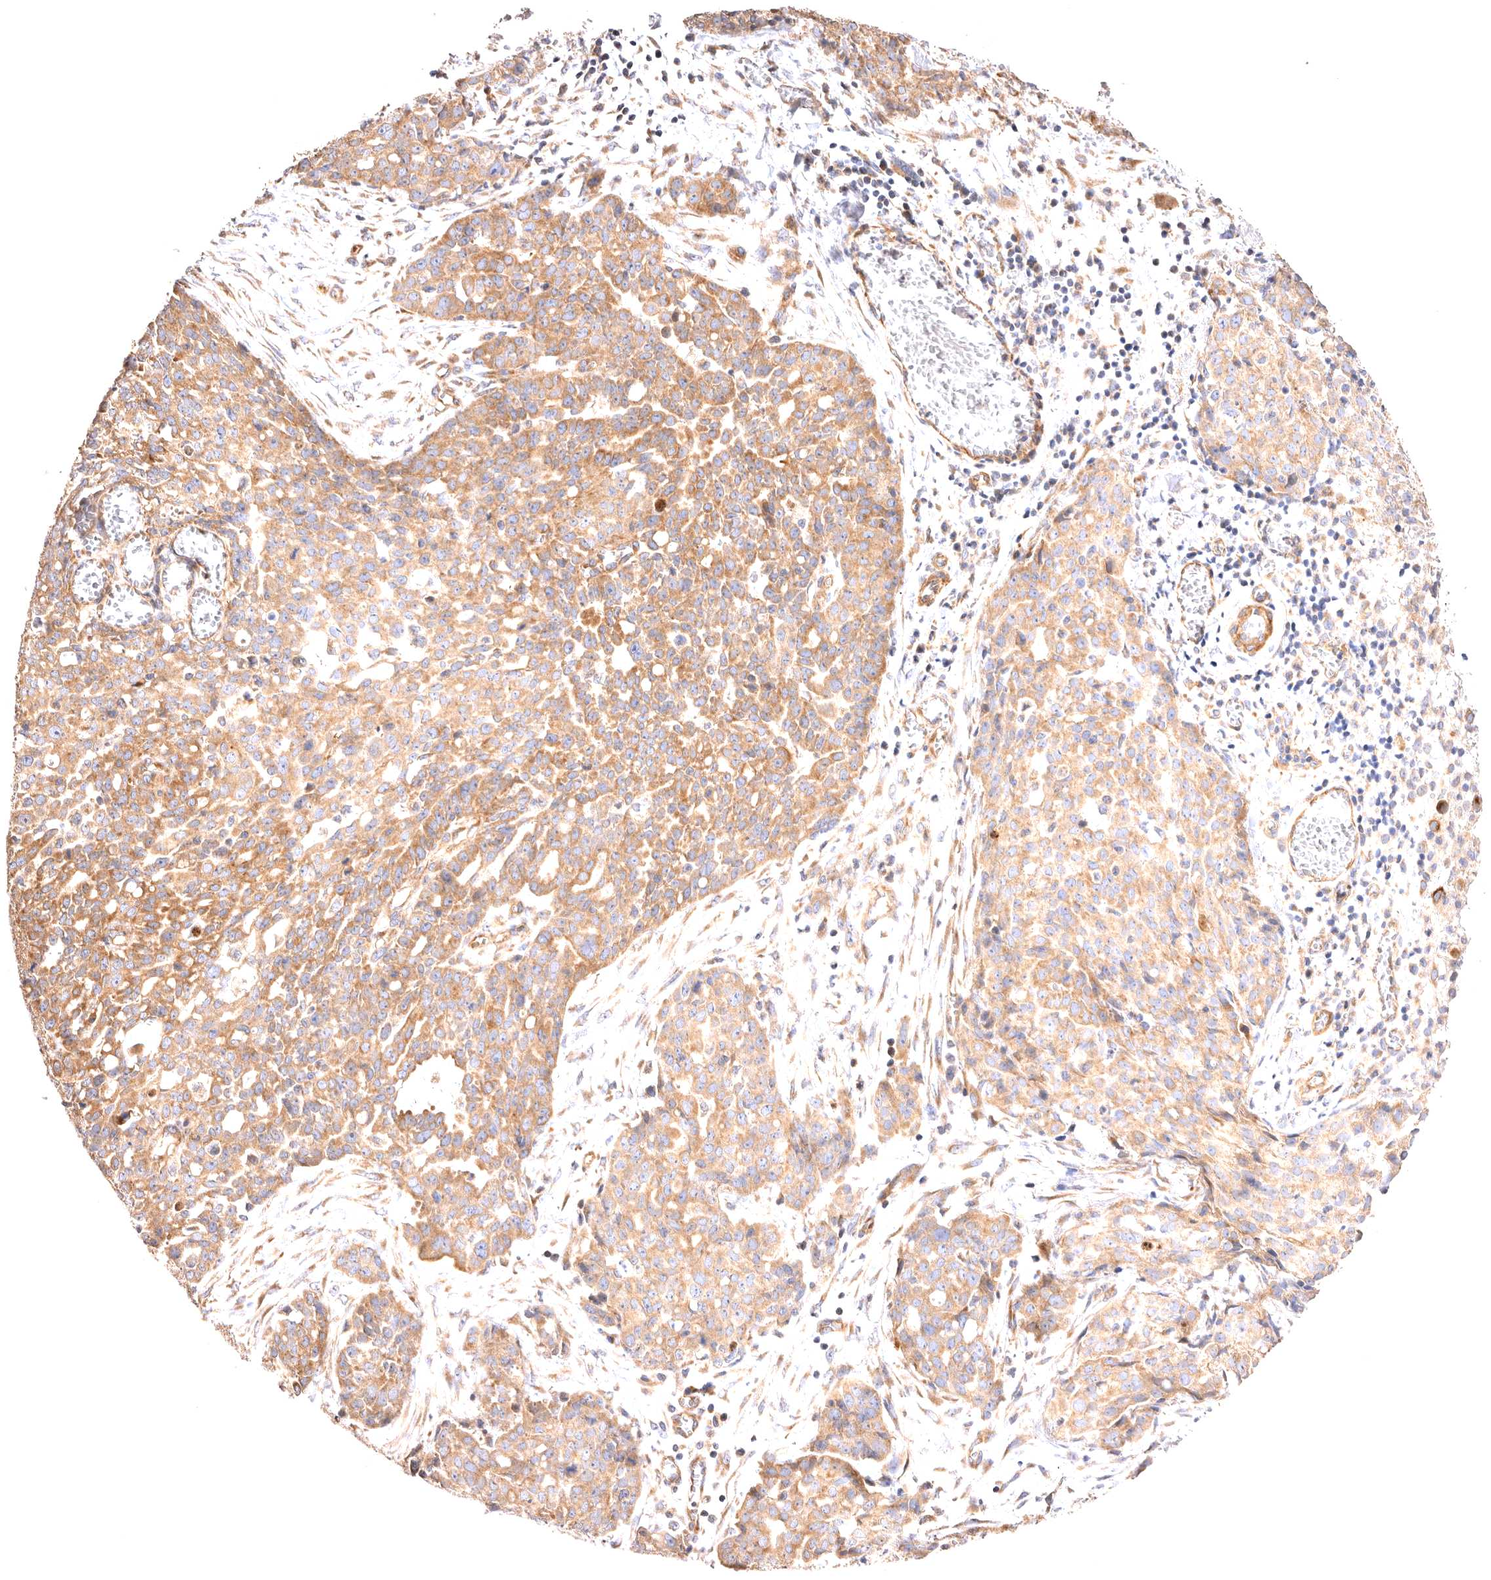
{"staining": {"intensity": "moderate", "quantity": ">75%", "location": "cytoplasmic/membranous"}, "tissue": "ovarian cancer", "cell_type": "Tumor cells", "image_type": "cancer", "snomed": [{"axis": "morphology", "description": "Cystadenocarcinoma, serous, NOS"}, {"axis": "topography", "description": "Soft tissue"}, {"axis": "topography", "description": "Ovary"}], "caption": "Ovarian serous cystadenocarcinoma stained with a brown dye reveals moderate cytoplasmic/membranous positive expression in about >75% of tumor cells.", "gene": "VPS45", "patient": {"sex": "female", "age": 57}}